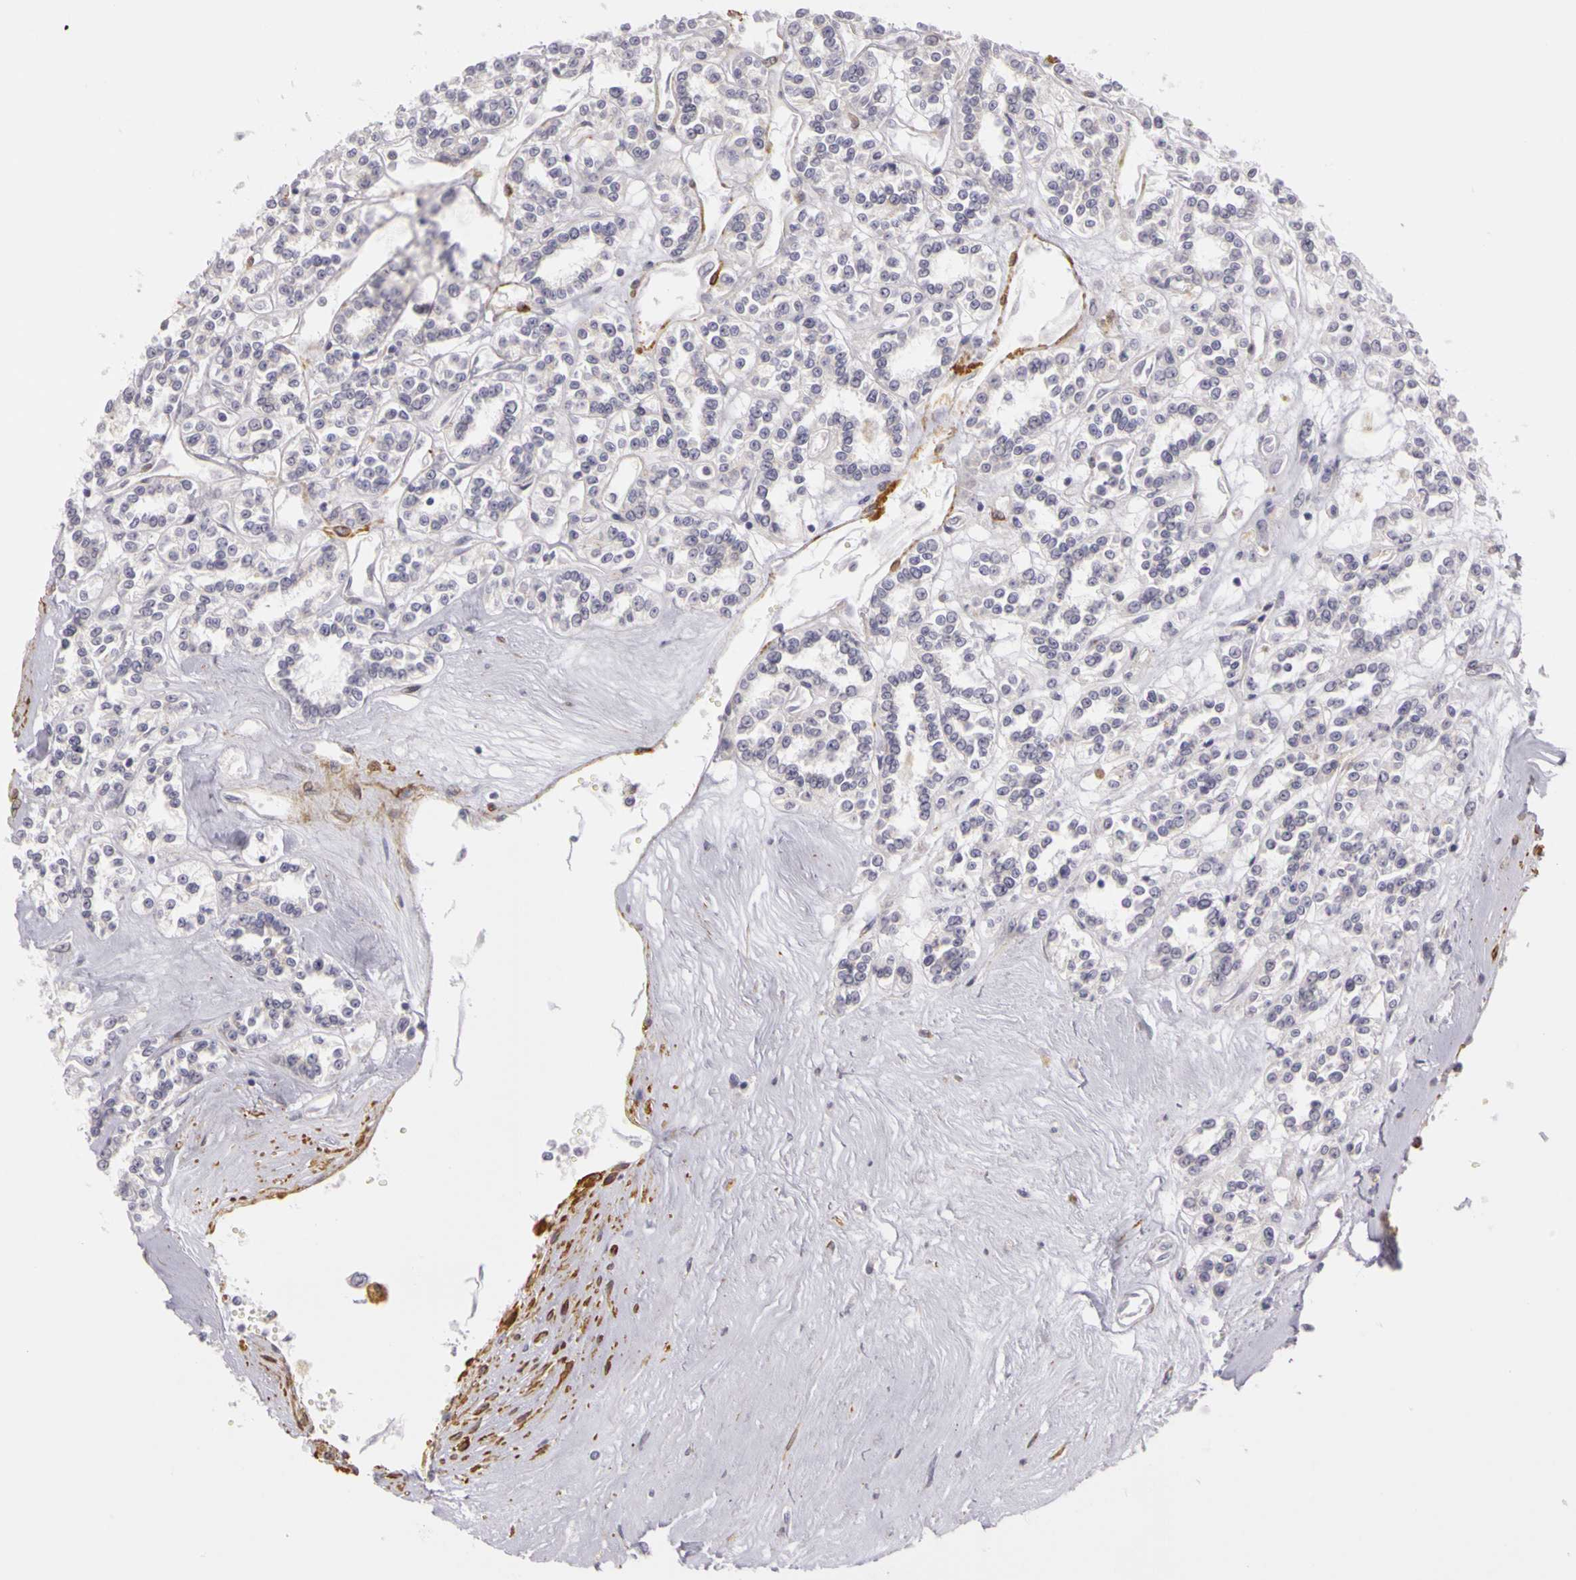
{"staining": {"intensity": "negative", "quantity": "none", "location": "none"}, "tissue": "renal cancer", "cell_type": "Tumor cells", "image_type": "cancer", "snomed": [{"axis": "morphology", "description": "Adenocarcinoma, NOS"}, {"axis": "topography", "description": "Kidney"}], "caption": "Renal cancer (adenocarcinoma) stained for a protein using immunohistochemistry reveals no staining tumor cells.", "gene": "CNTN2", "patient": {"sex": "female", "age": 76}}